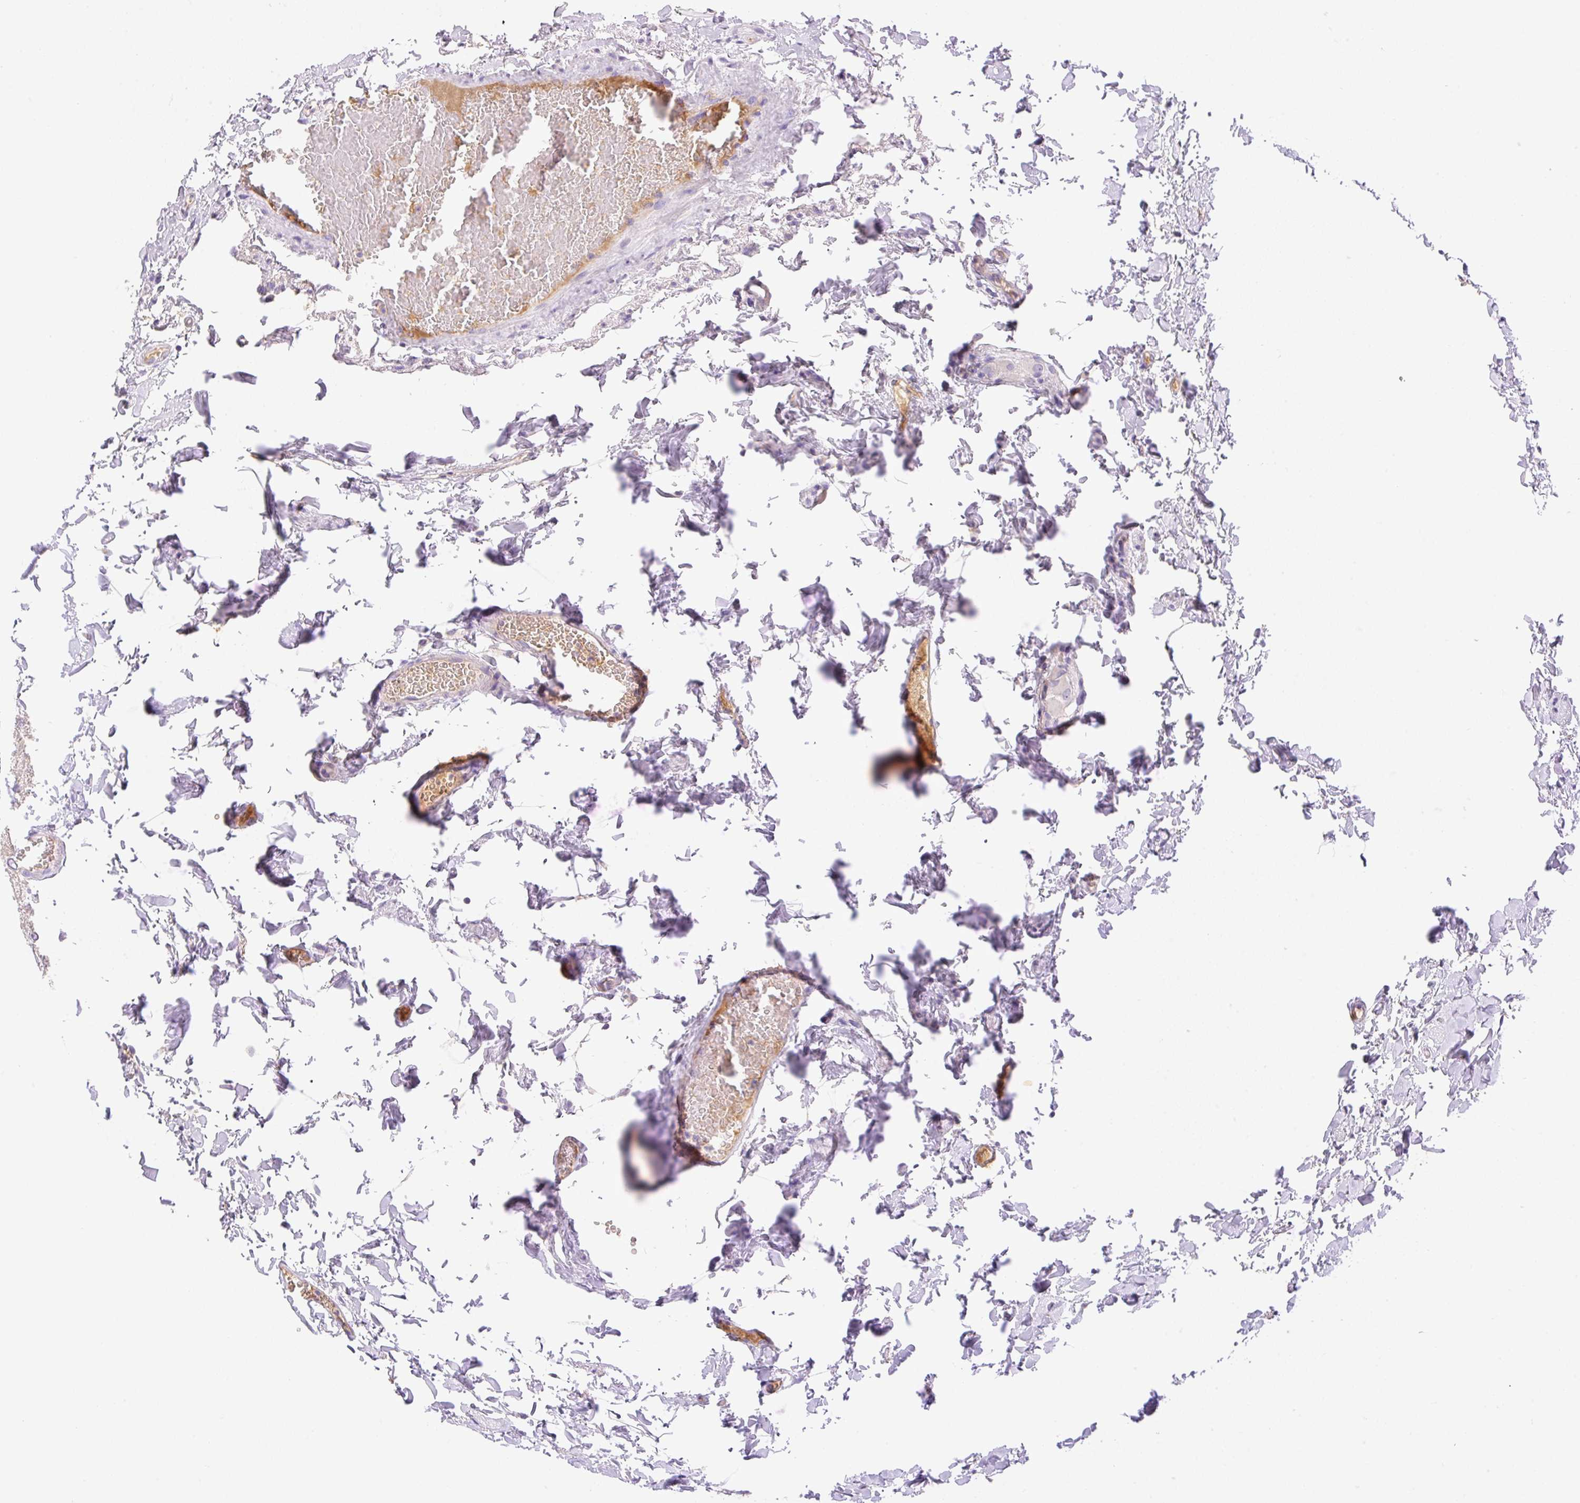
{"staining": {"intensity": "negative", "quantity": "none", "location": "none"}, "tissue": "colon", "cell_type": "Endothelial cells", "image_type": "normal", "snomed": [{"axis": "morphology", "description": "Normal tissue, NOS"}, {"axis": "topography", "description": "Colon"}], "caption": "Colon was stained to show a protein in brown. There is no significant staining in endothelial cells.", "gene": "DENND5A", "patient": {"sex": "male", "age": 84}}